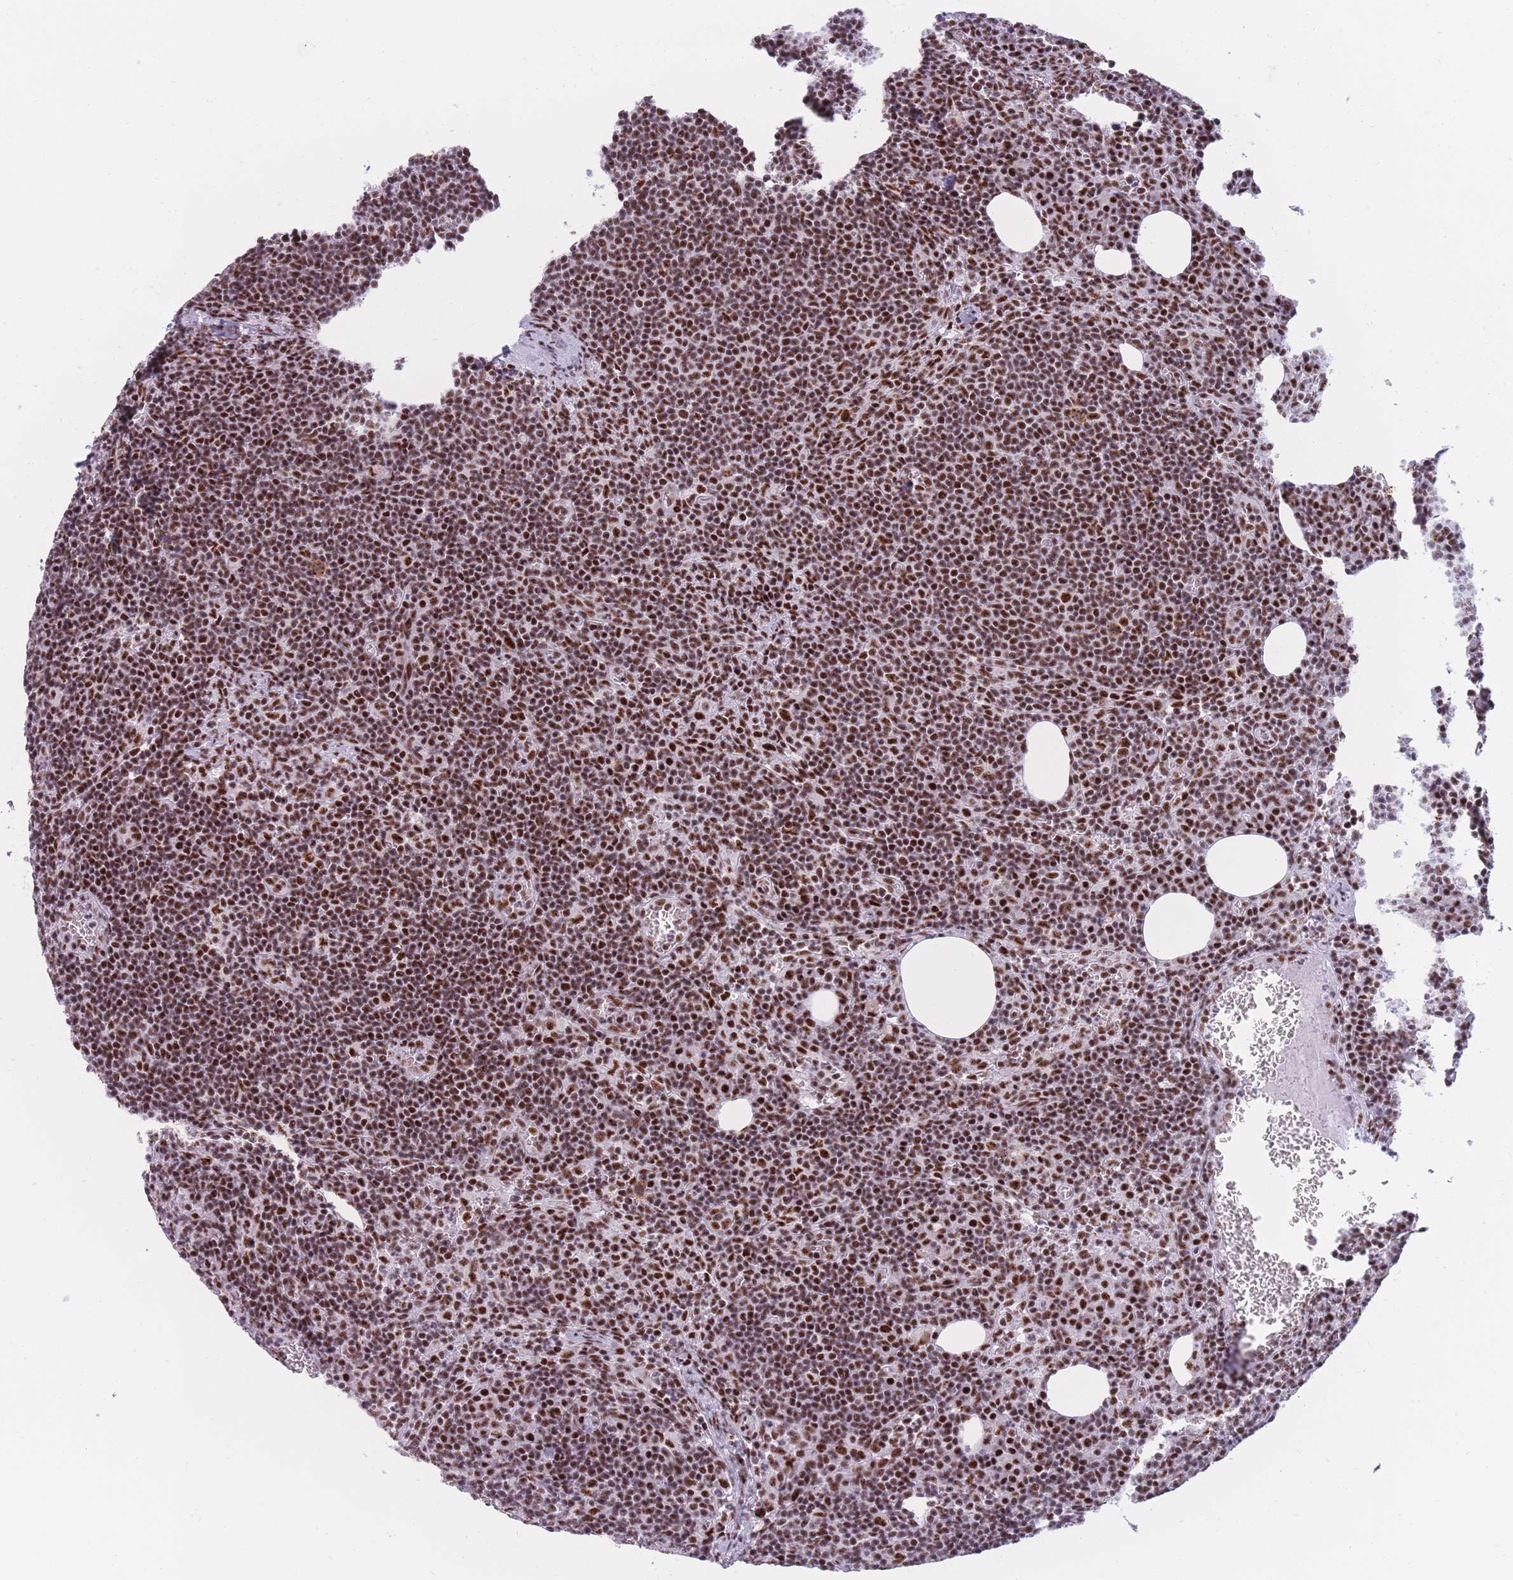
{"staining": {"intensity": "strong", "quantity": "25%-75%", "location": "nuclear"}, "tissue": "lymph node", "cell_type": "Germinal center cells", "image_type": "normal", "snomed": [{"axis": "morphology", "description": "Normal tissue, NOS"}, {"axis": "topography", "description": "Lymph node"}], "caption": "Protein staining of benign lymph node displays strong nuclear expression in approximately 25%-75% of germinal center cells. (IHC, brightfield microscopy, high magnification).", "gene": "TMEM35B", "patient": {"sex": "female", "age": 27}}